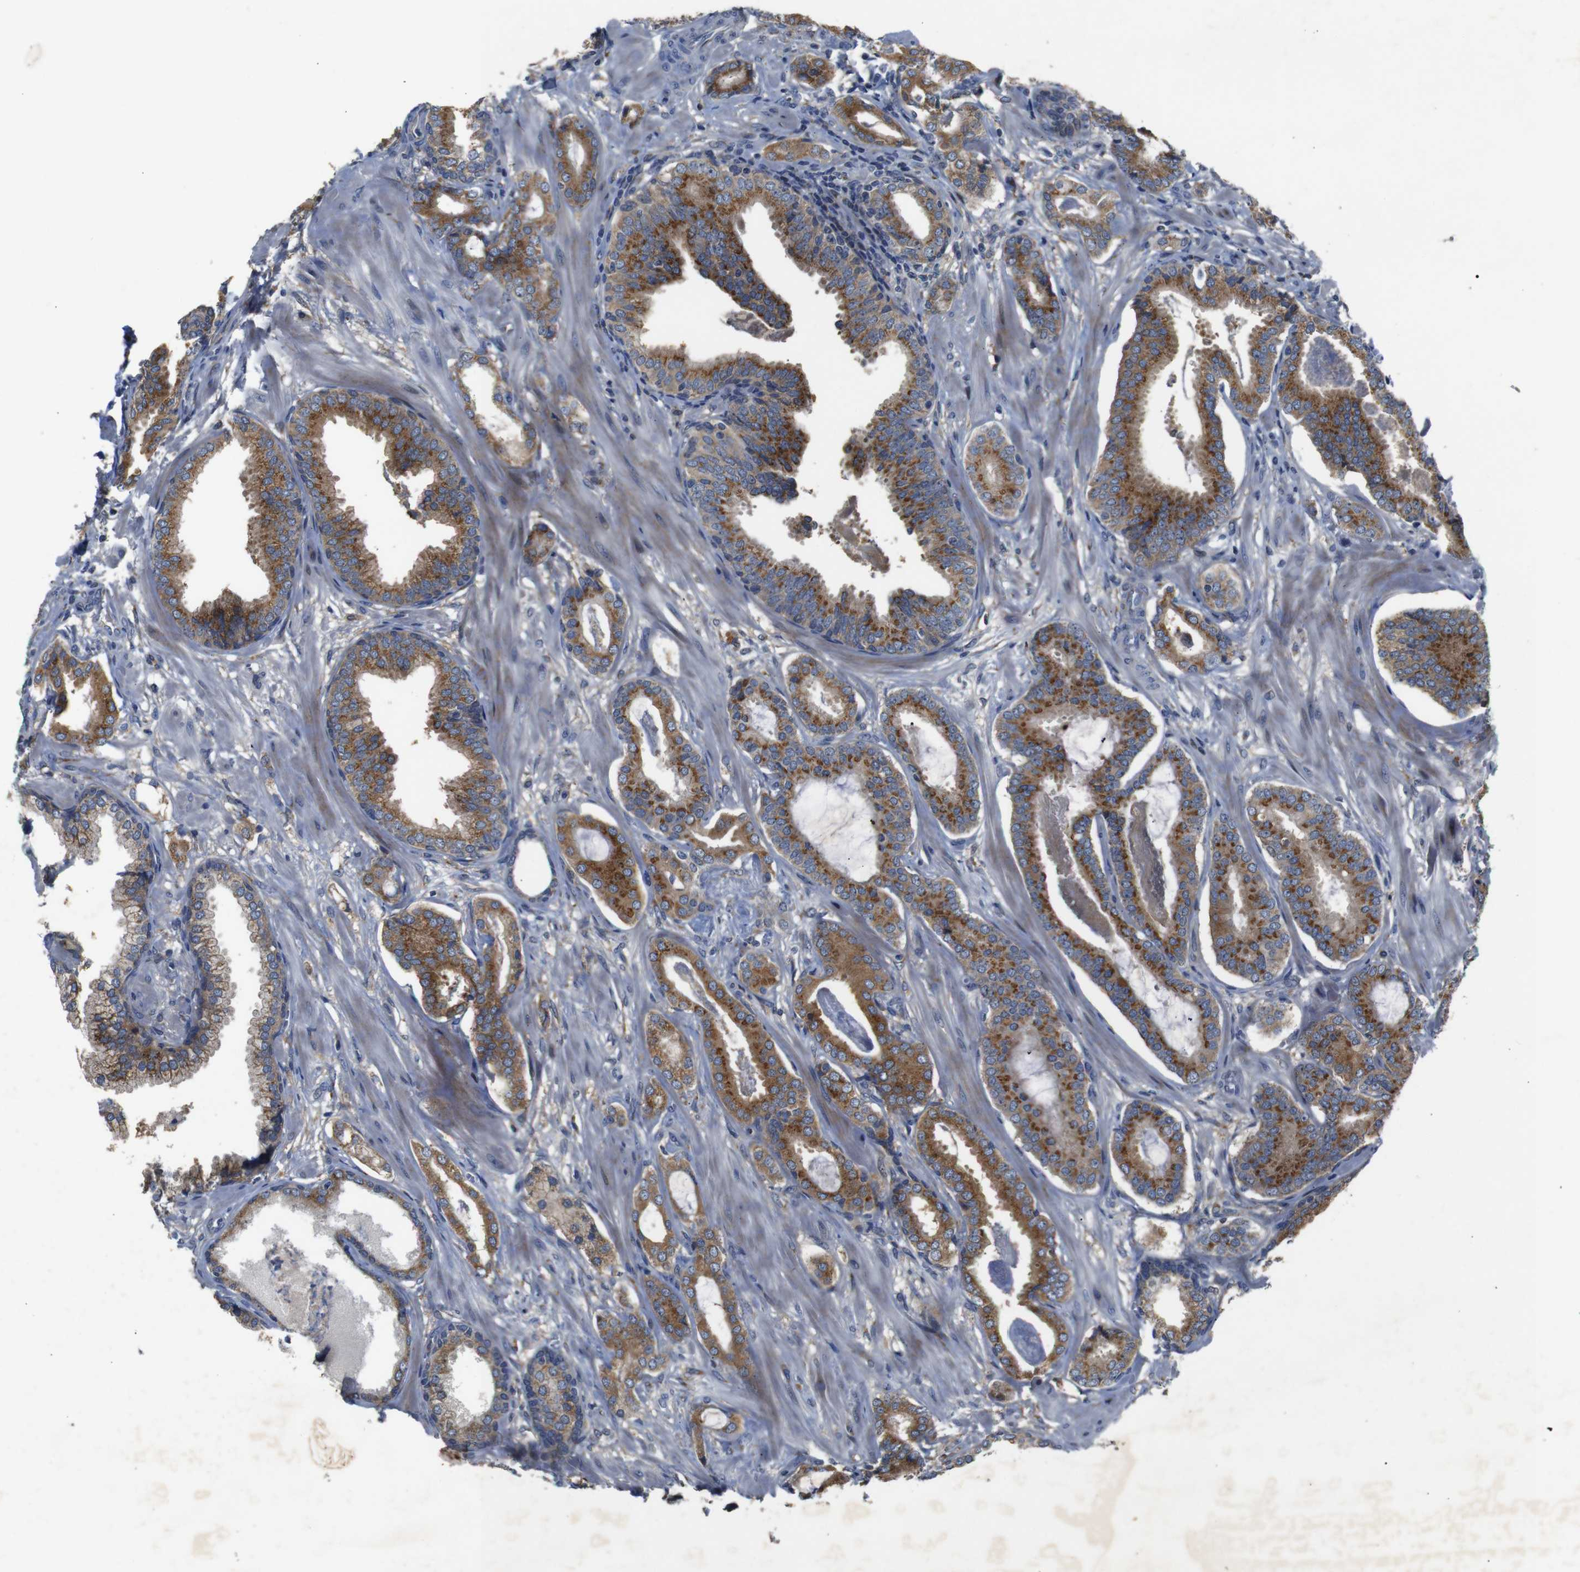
{"staining": {"intensity": "moderate", "quantity": ">75%", "location": "cytoplasmic/membranous"}, "tissue": "prostate cancer", "cell_type": "Tumor cells", "image_type": "cancer", "snomed": [{"axis": "morphology", "description": "Adenocarcinoma, Low grade"}, {"axis": "topography", "description": "Prostate"}], "caption": "A brown stain highlights moderate cytoplasmic/membranous expression of a protein in human prostate cancer tumor cells.", "gene": "CHST10", "patient": {"sex": "male", "age": 53}}